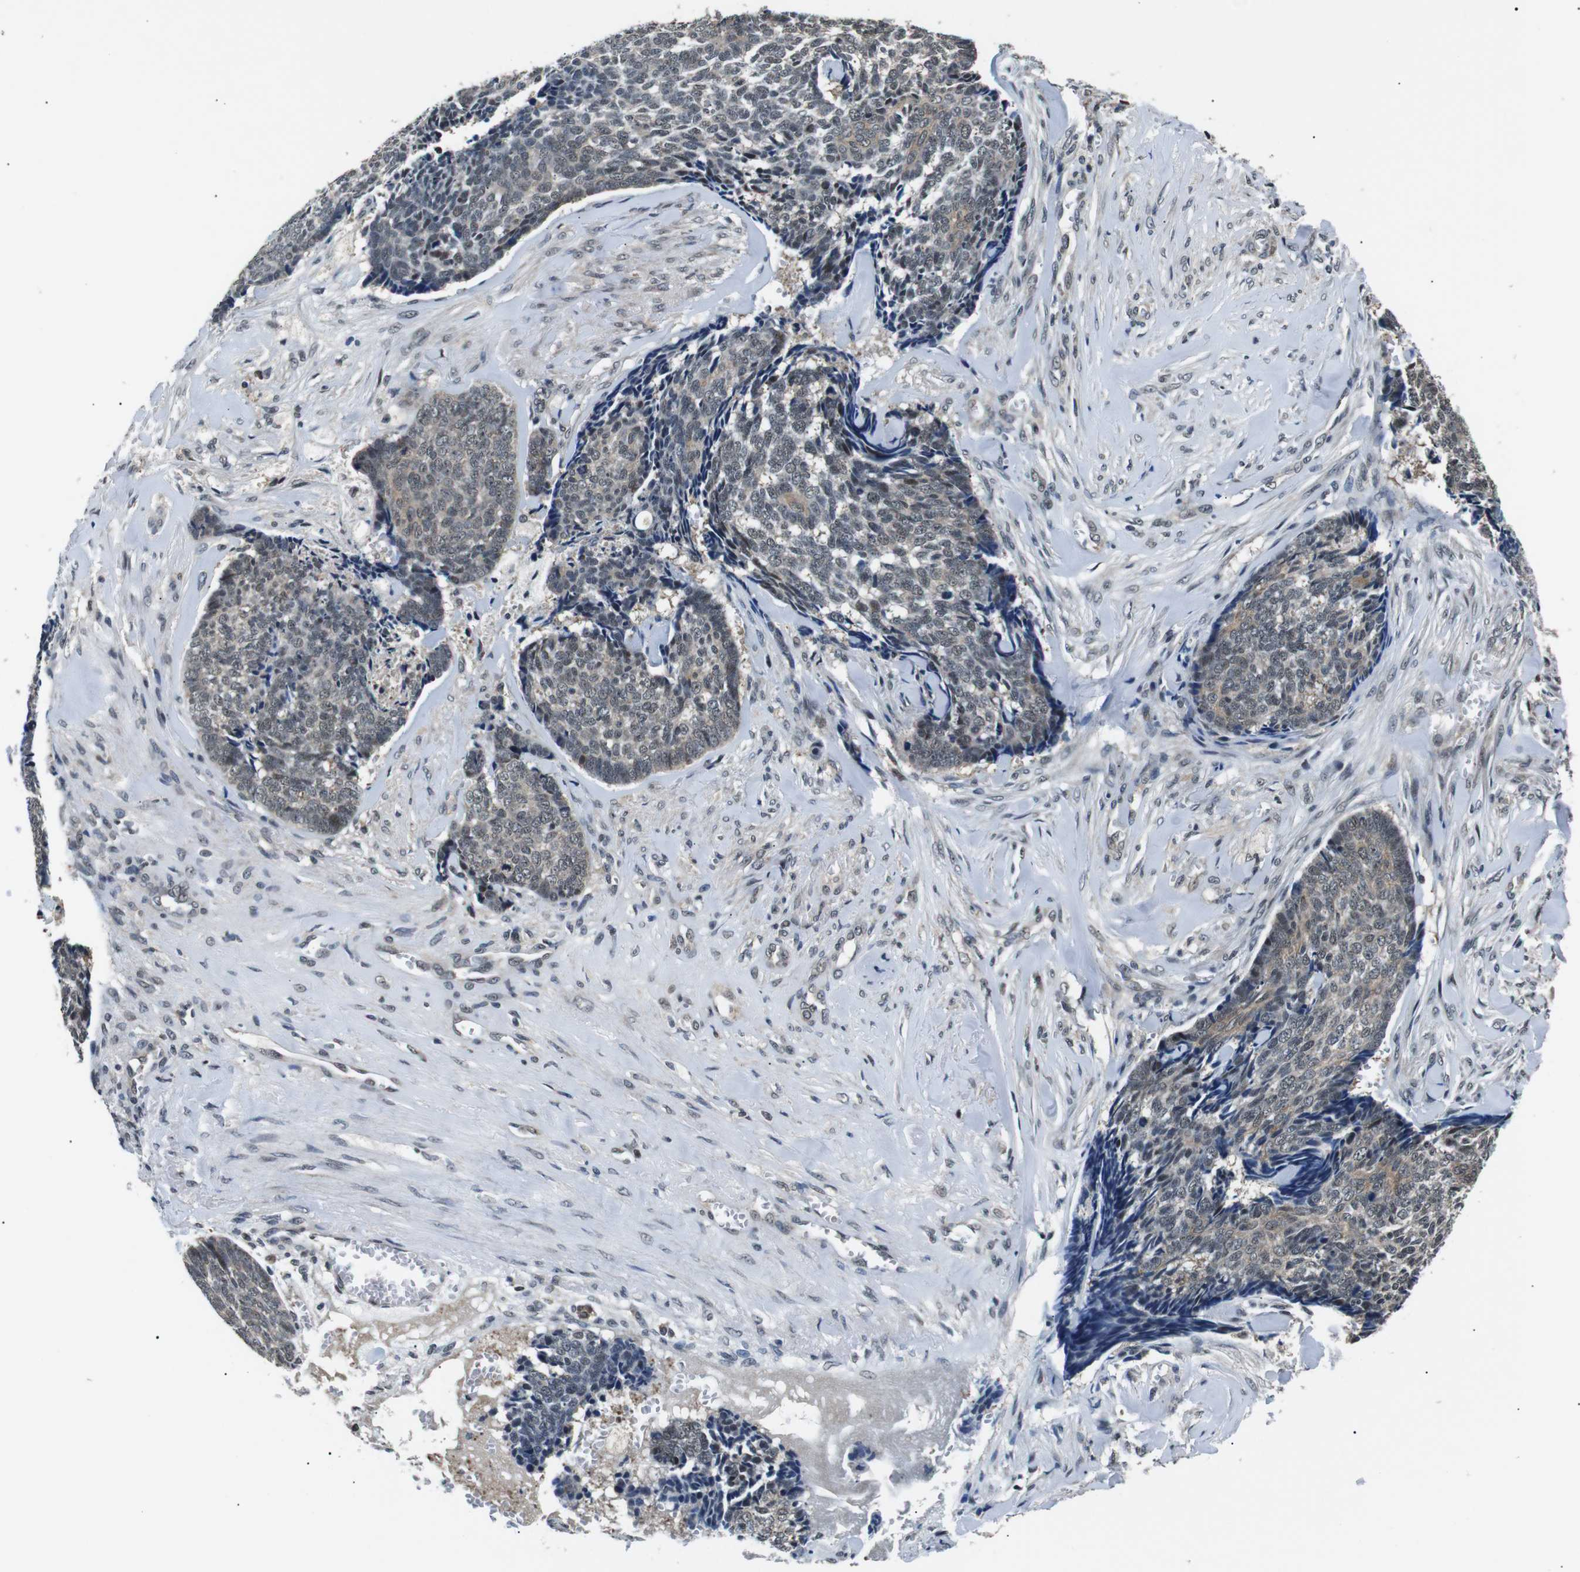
{"staining": {"intensity": "weak", "quantity": "25%-75%", "location": "cytoplasmic/membranous,nuclear"}, "tissue": "skin cancer", "cell_type": "Tumor cells", "image_type": "cancer", "snomed": [{"axis": "morphology", "description": "Basal cell carcinoma"}, {"axis": "topography", "description": "Skin"}], "caption": "Skin cancer (basal cell carcinoma) stained for a protein displays weak cytoplasmic/membranous and nuclear positivity in tumor cells.", "gene": "SKP1", "patient": {"sex": "male", "age": 84}}